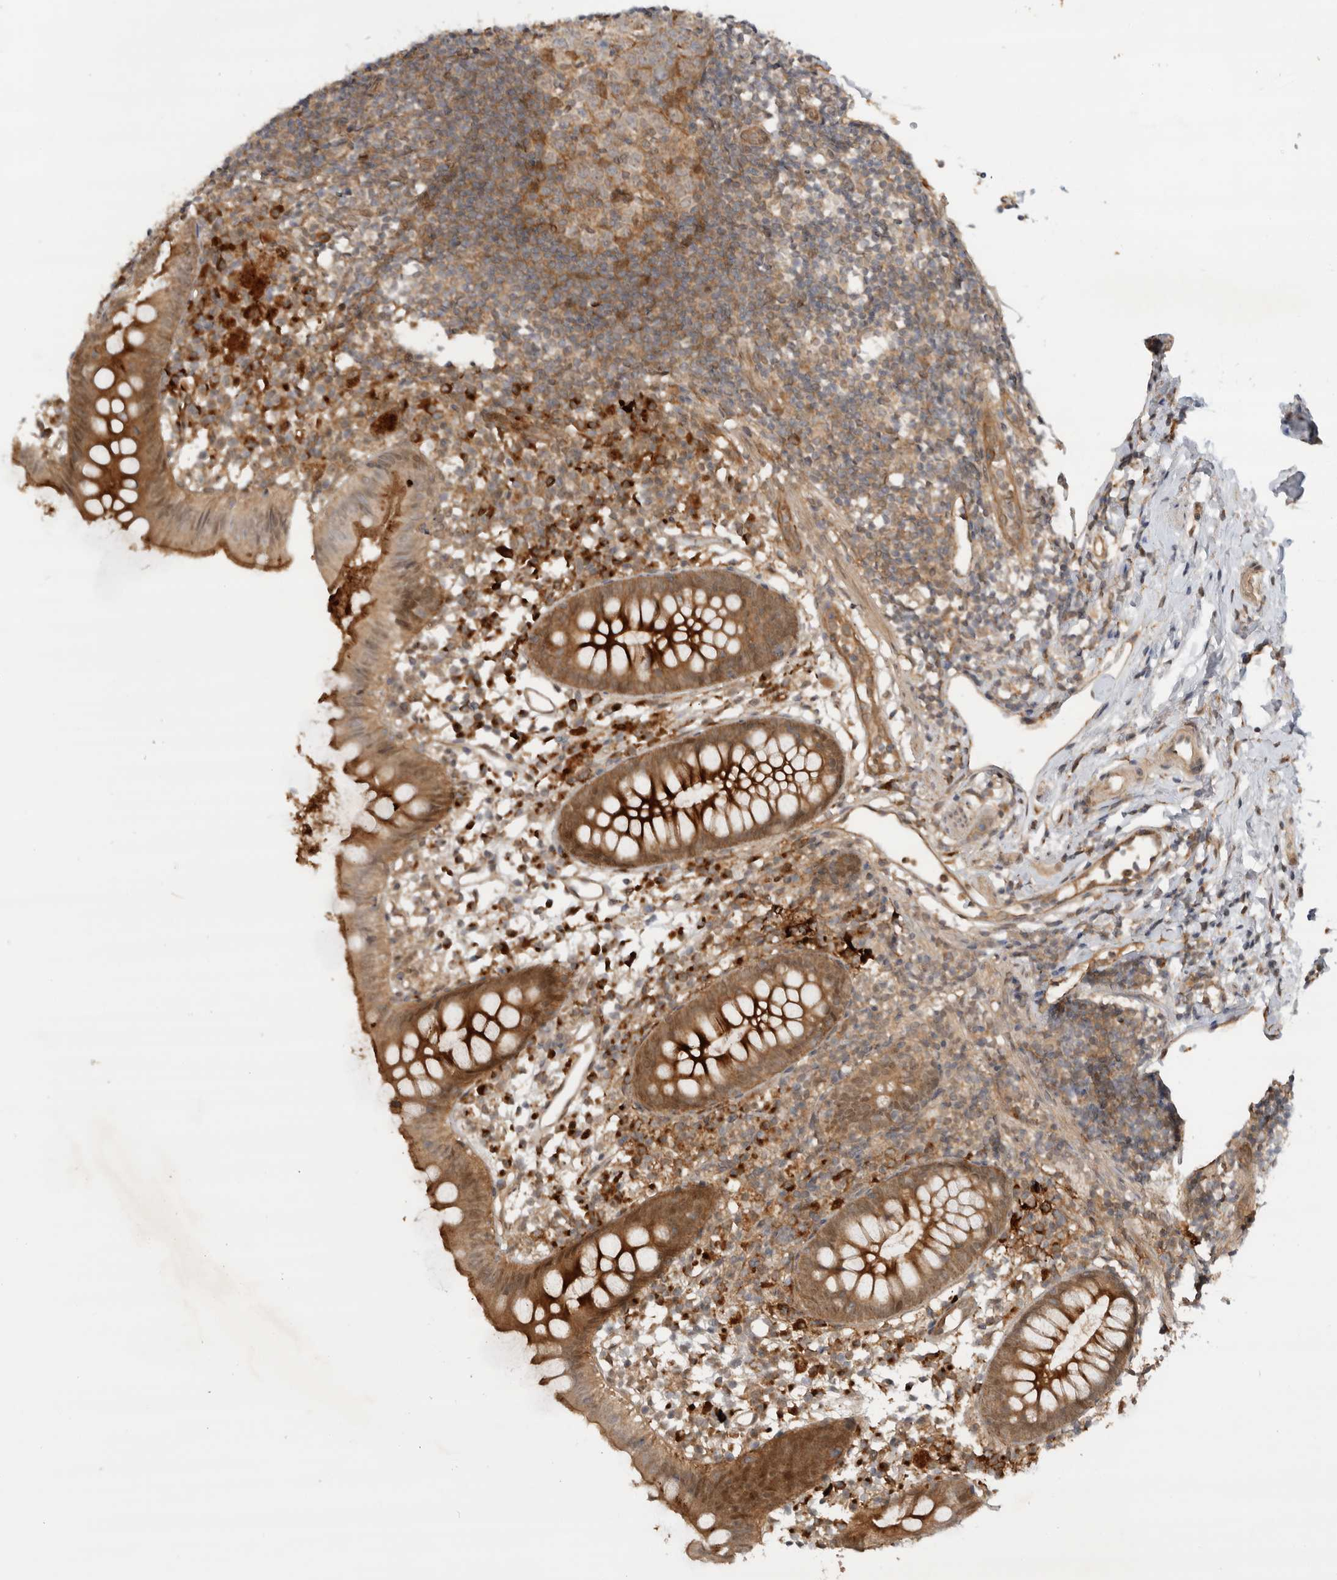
{"staining": {"intensity": "strong", "quantity": ">75%", "location": "cytoplasmic/membranous"}, "tissue": "appendix", "cell_type": "Glandular cells", "image_type": "normal", "snomed": [{"axis": "morphology", "description": "Normal tissue, NOS"}, {"axis": "topography", "description": "Appendix"}], "caption": "The photomicrograph displays a brown stain indicating the presence of a protein in the cytoplasmic/membranous of glandular cells in appendix.", "gene": "DCAF8", "patient": {"sex": "female", "age": 20}}